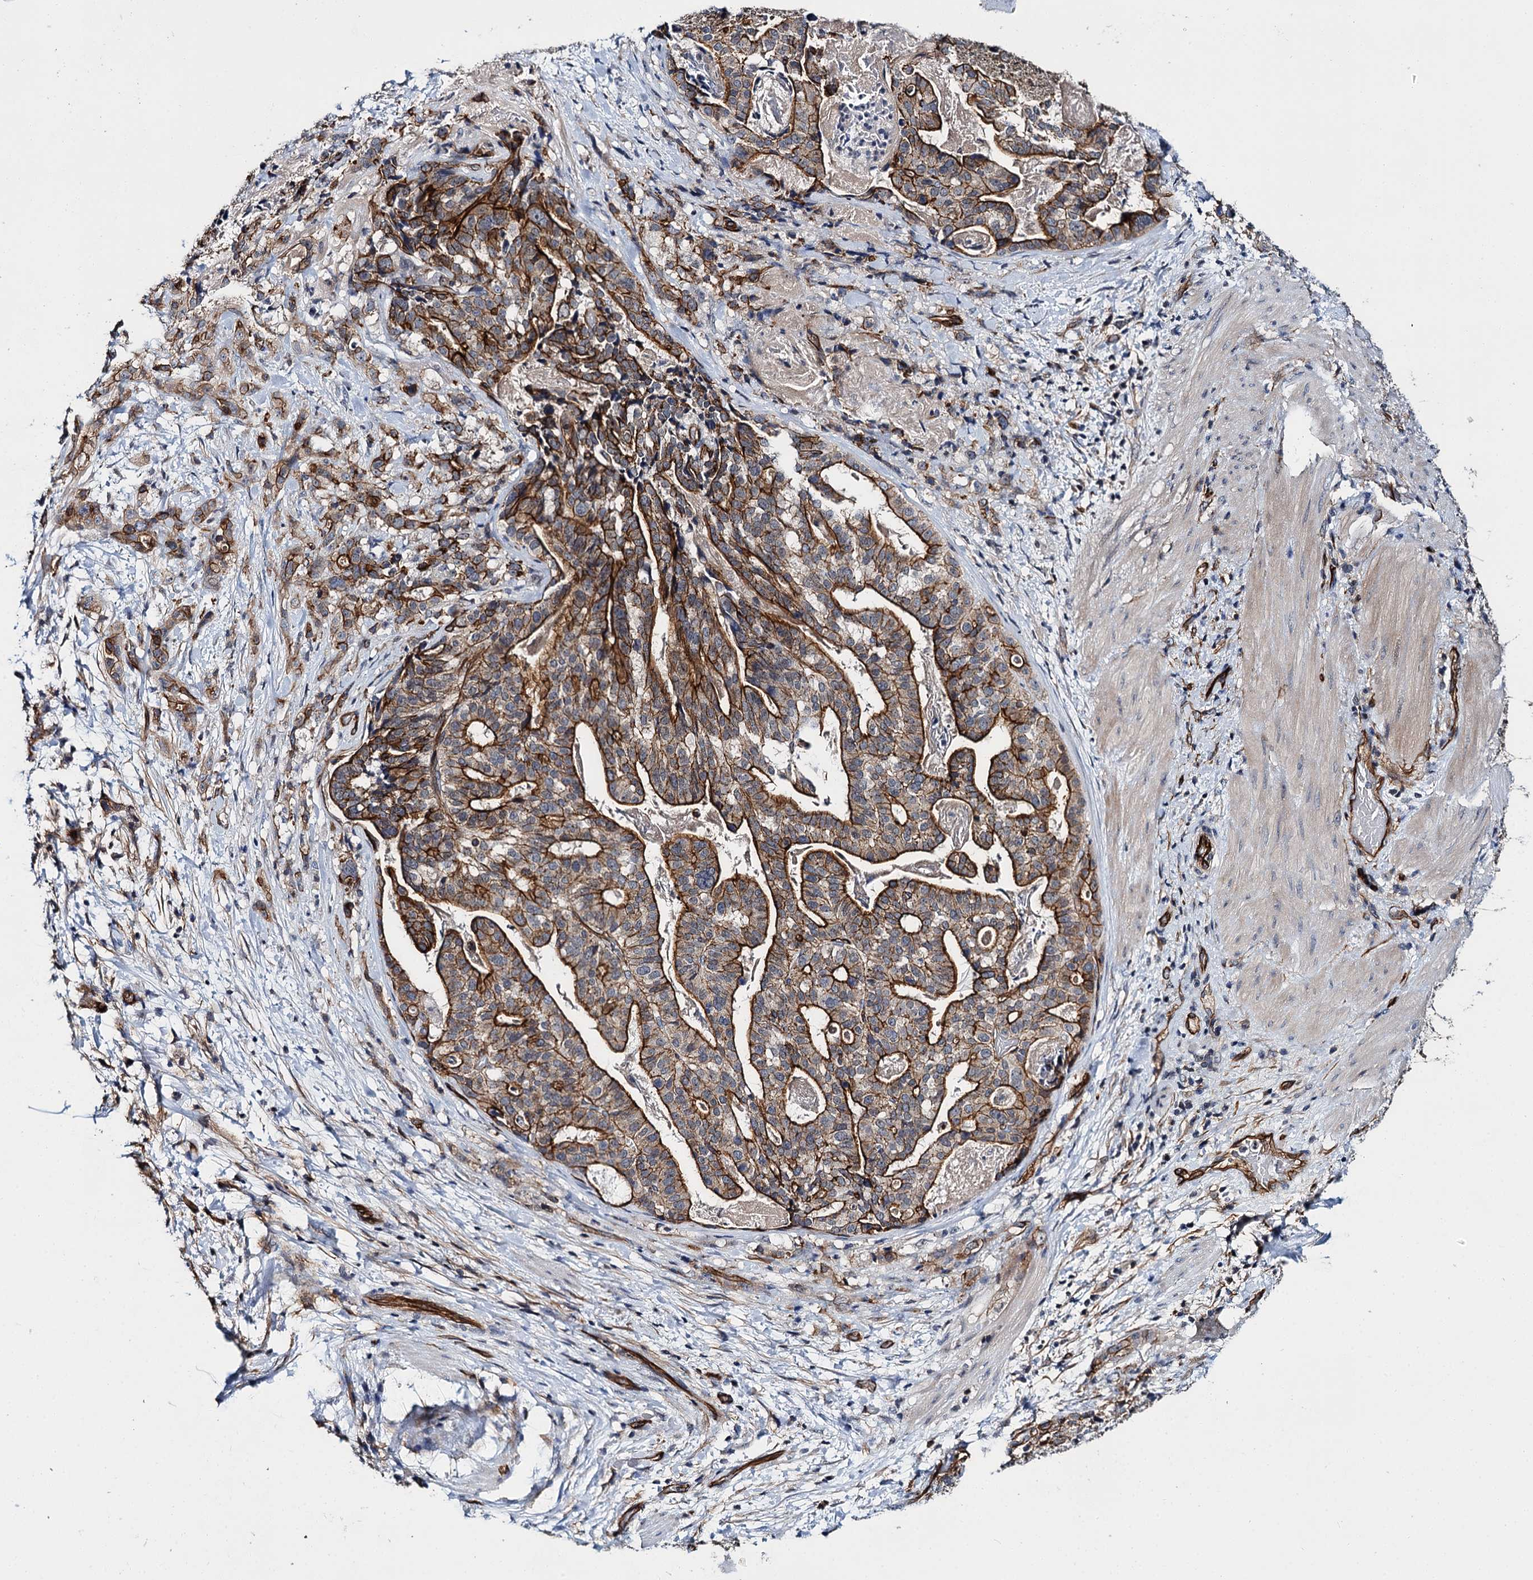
{"staining": {"intensity": "strong", "quantity": ">75%", "location": "cytoplasmic/membranous"}, "tissue": "stomach cancer", "cell_type": "Tumor cells", "image_type": "cancer", "snomed": [{"axis": "morphology", "description": "Adenocarcinoma, NOS"}, {"axis": "topography", "description": "Stomach"}], "caption": "Immunohistochemistry of human stomach cancer (adenocarcinoma) reveals high levels of strong cytoplasmic/membranous expression in approximately >75% of tumor cells.", "gene": "ABLIM1", "patient": {"sex": "male", "age": 48}}